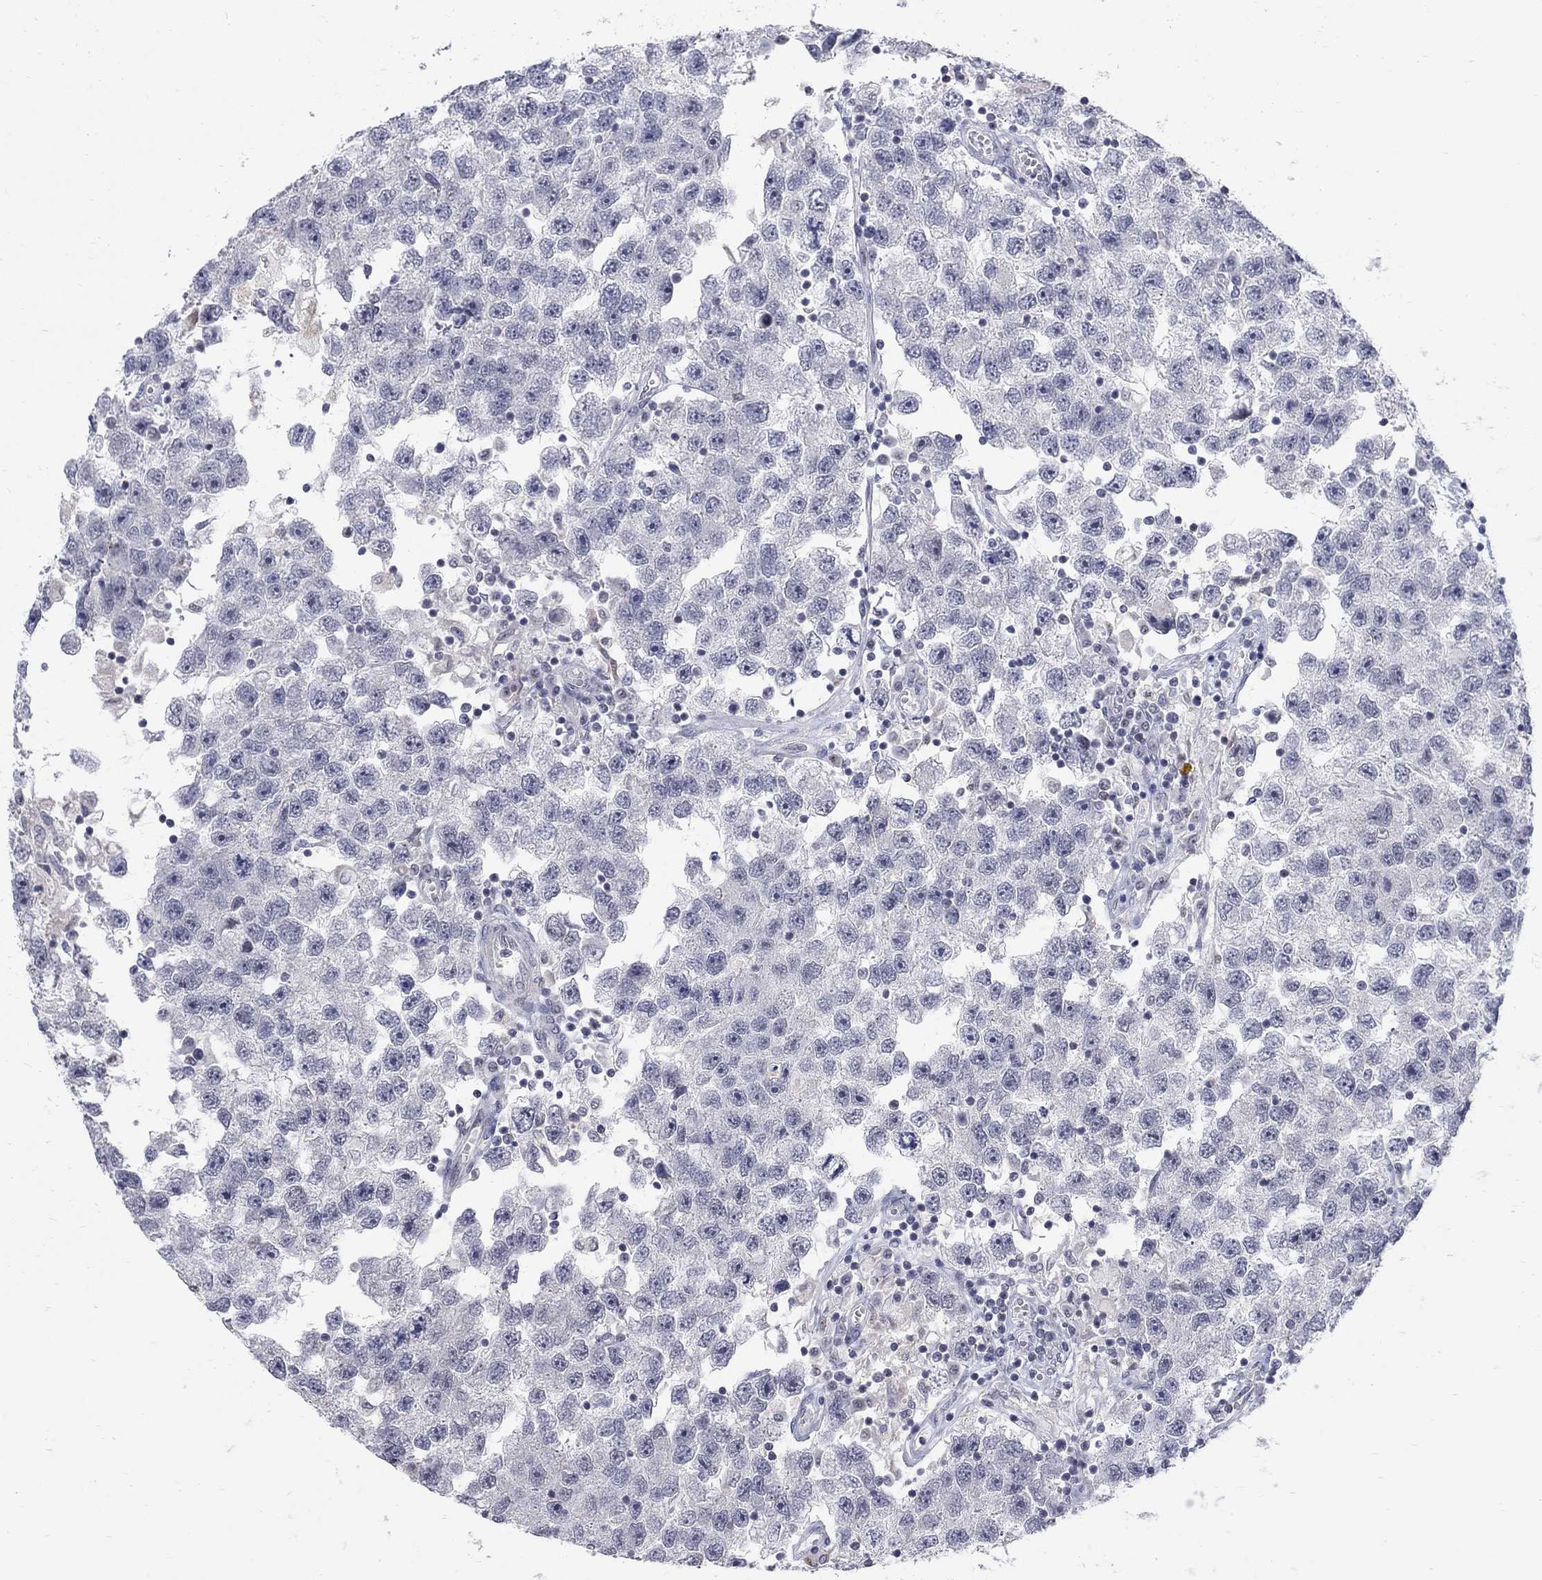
{"staining": {"intensity": "negative", "quantity": "none", "location": "none"}, "tissue": "testis cancer", "cell_type": "Tumor cells", "image_type": "cancer", "snomed": [{"axis": "morphology", "description": "Seminoma, NOS"}, {"axis": "topography", "description": "Testis"}], "caption": "This histopathology image is of testis cancer (seminoma) stained with immunohistochemistry (IHC) to label a protein in brown with the nuclei are counter-stained blue. There is no staining in tumor cells. Brightfield microscopy of IHC stained with DAB (3,3'-diaminobenzidine) (brown) and hematoxylin (blue), captured at high magnification.", "gene": "GCFC2", "patient": {"sex": "male", "age": 26}}